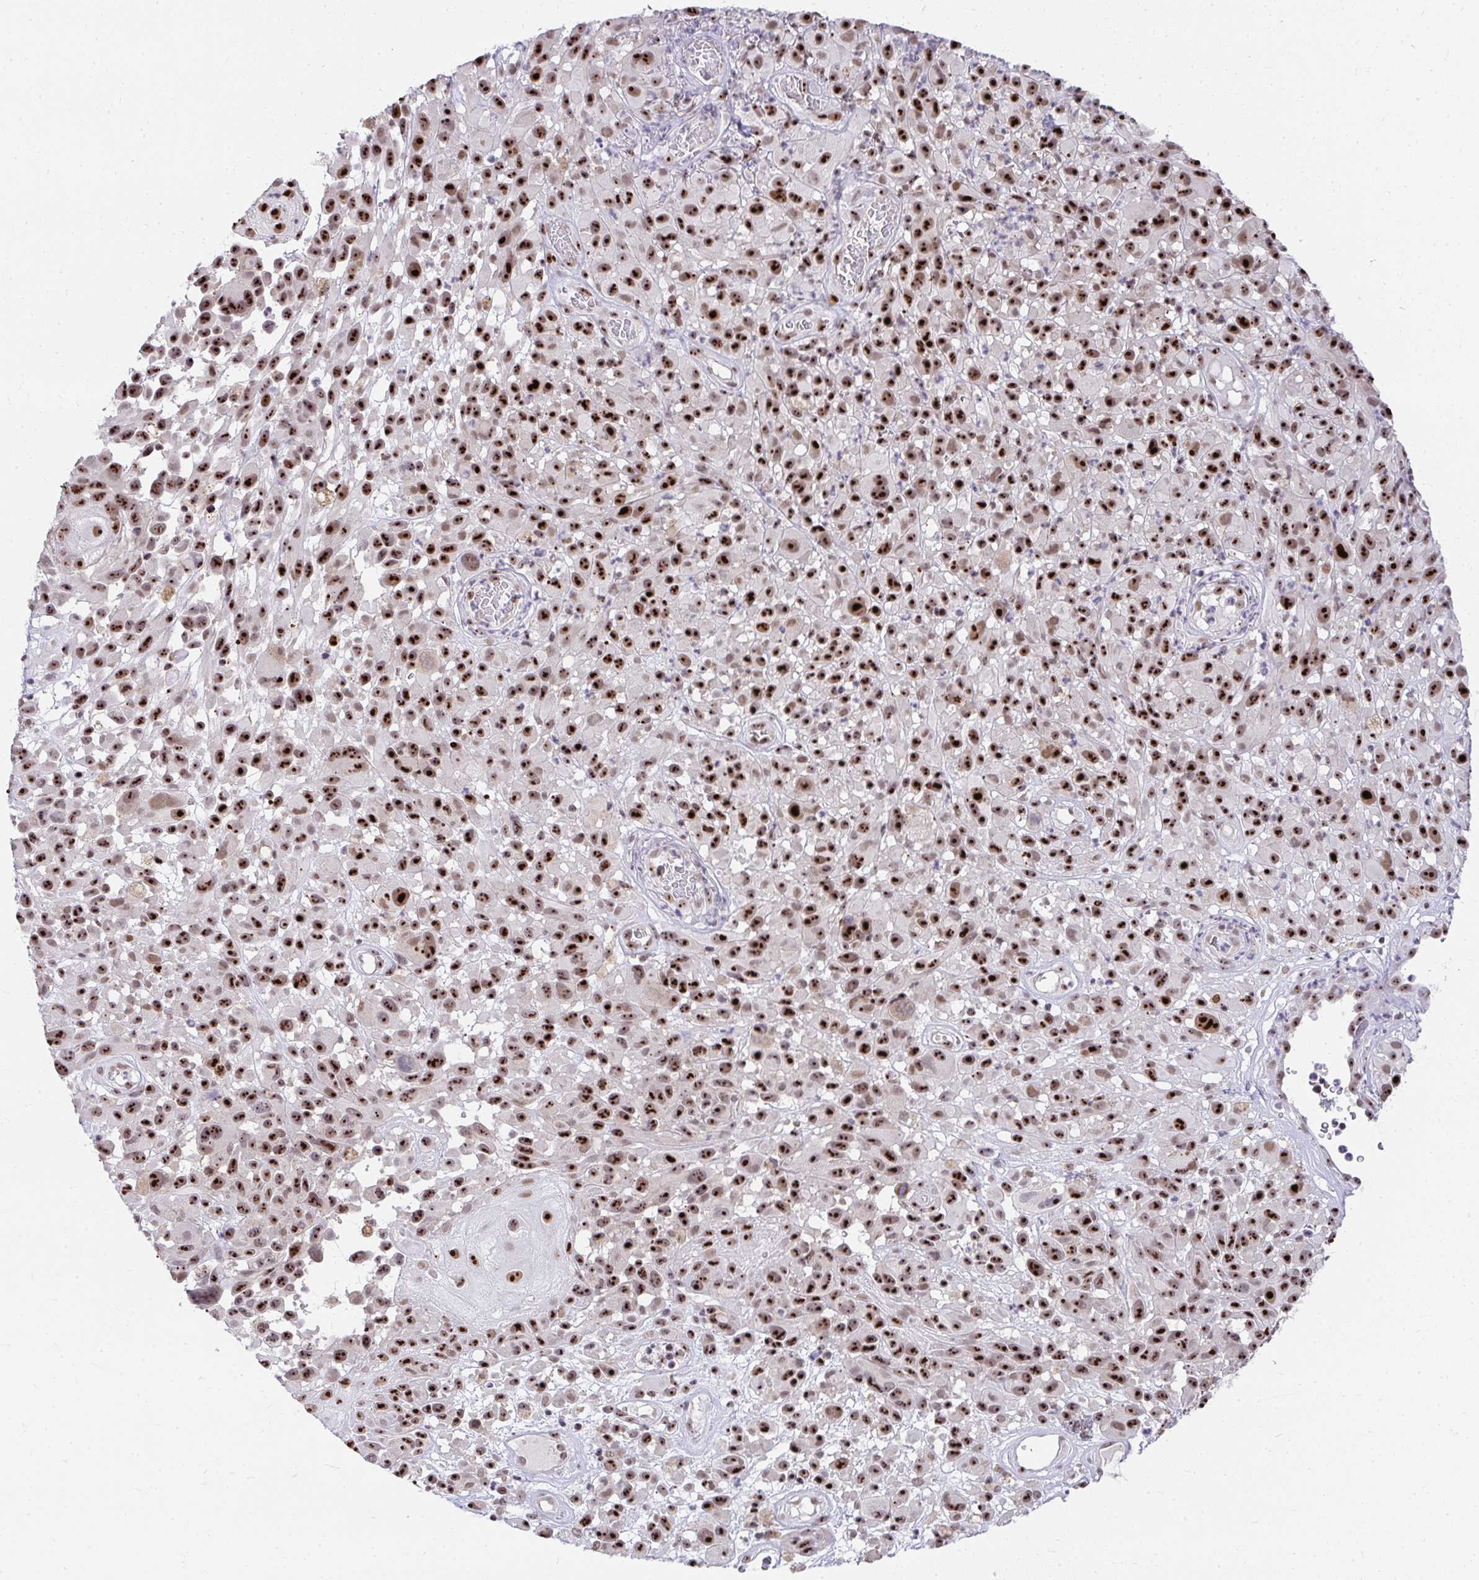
{"staining": {"intensity": "strong", "quantity": ">75%", "location": "nuclear"}, "tissue": "melanoma", "cell_type": "Tumor cells", "image_type": "cancer", "snomed": [{"axis": "morphology", "description": "Malignant melanoma, NOS"}, {"axis": "topography", "description": "Skin"}], "caption": "Brown immunohistochemical staining in human melanoma shows strong nuclear expression in about >75% of tumor cells.", "gene": "HIRA", "patient": {"sex": "male", "age": 68}}